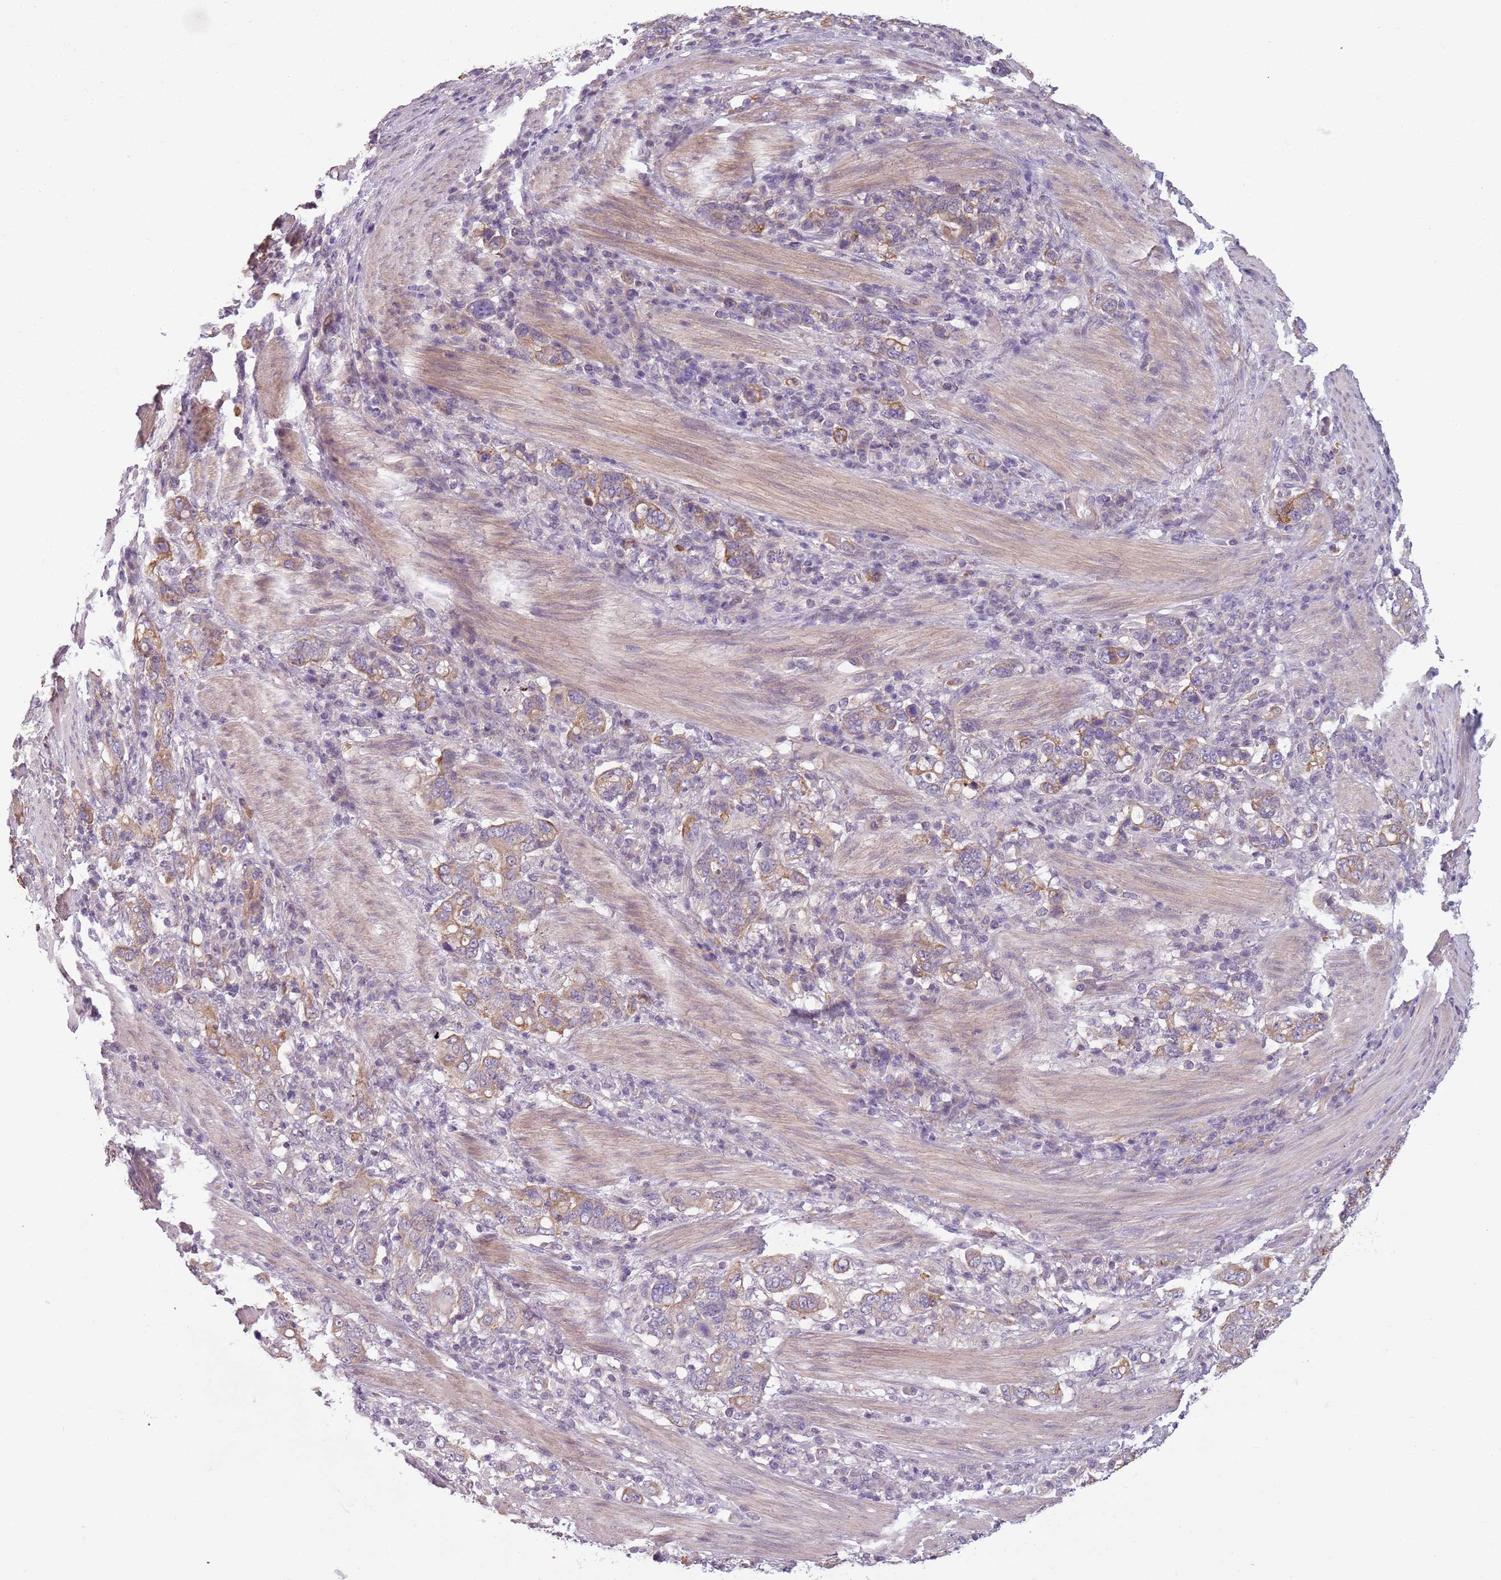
{"staining": {"intensity": "moderate", "quantity": "<25%", "location": "cytoplasmic/membranous"}, "tissue": "stomach cancer", "cell_type": "Tumor cells", "image_type": "cancer", "snomed": [{"axis": "morphology", "description": "Adenocarcinoma, NOS"}, {"axis": "topography", "description": "Stomach, upper"}, {"axis": "topography", "description": "Stomach"}], "caption": "Immunohistochemistry (IHC) (DAB (3,3'-diaminobenzidine)) staining of human stomach cancer reveals moderate cytoplasmic/membranous protein staining in approximately <25% of tumor cells. (DAB IHC with brightfield microscopy, high magnification).", "gene": "TLCD2", "patient": {"sex": "male", "age": 62}}